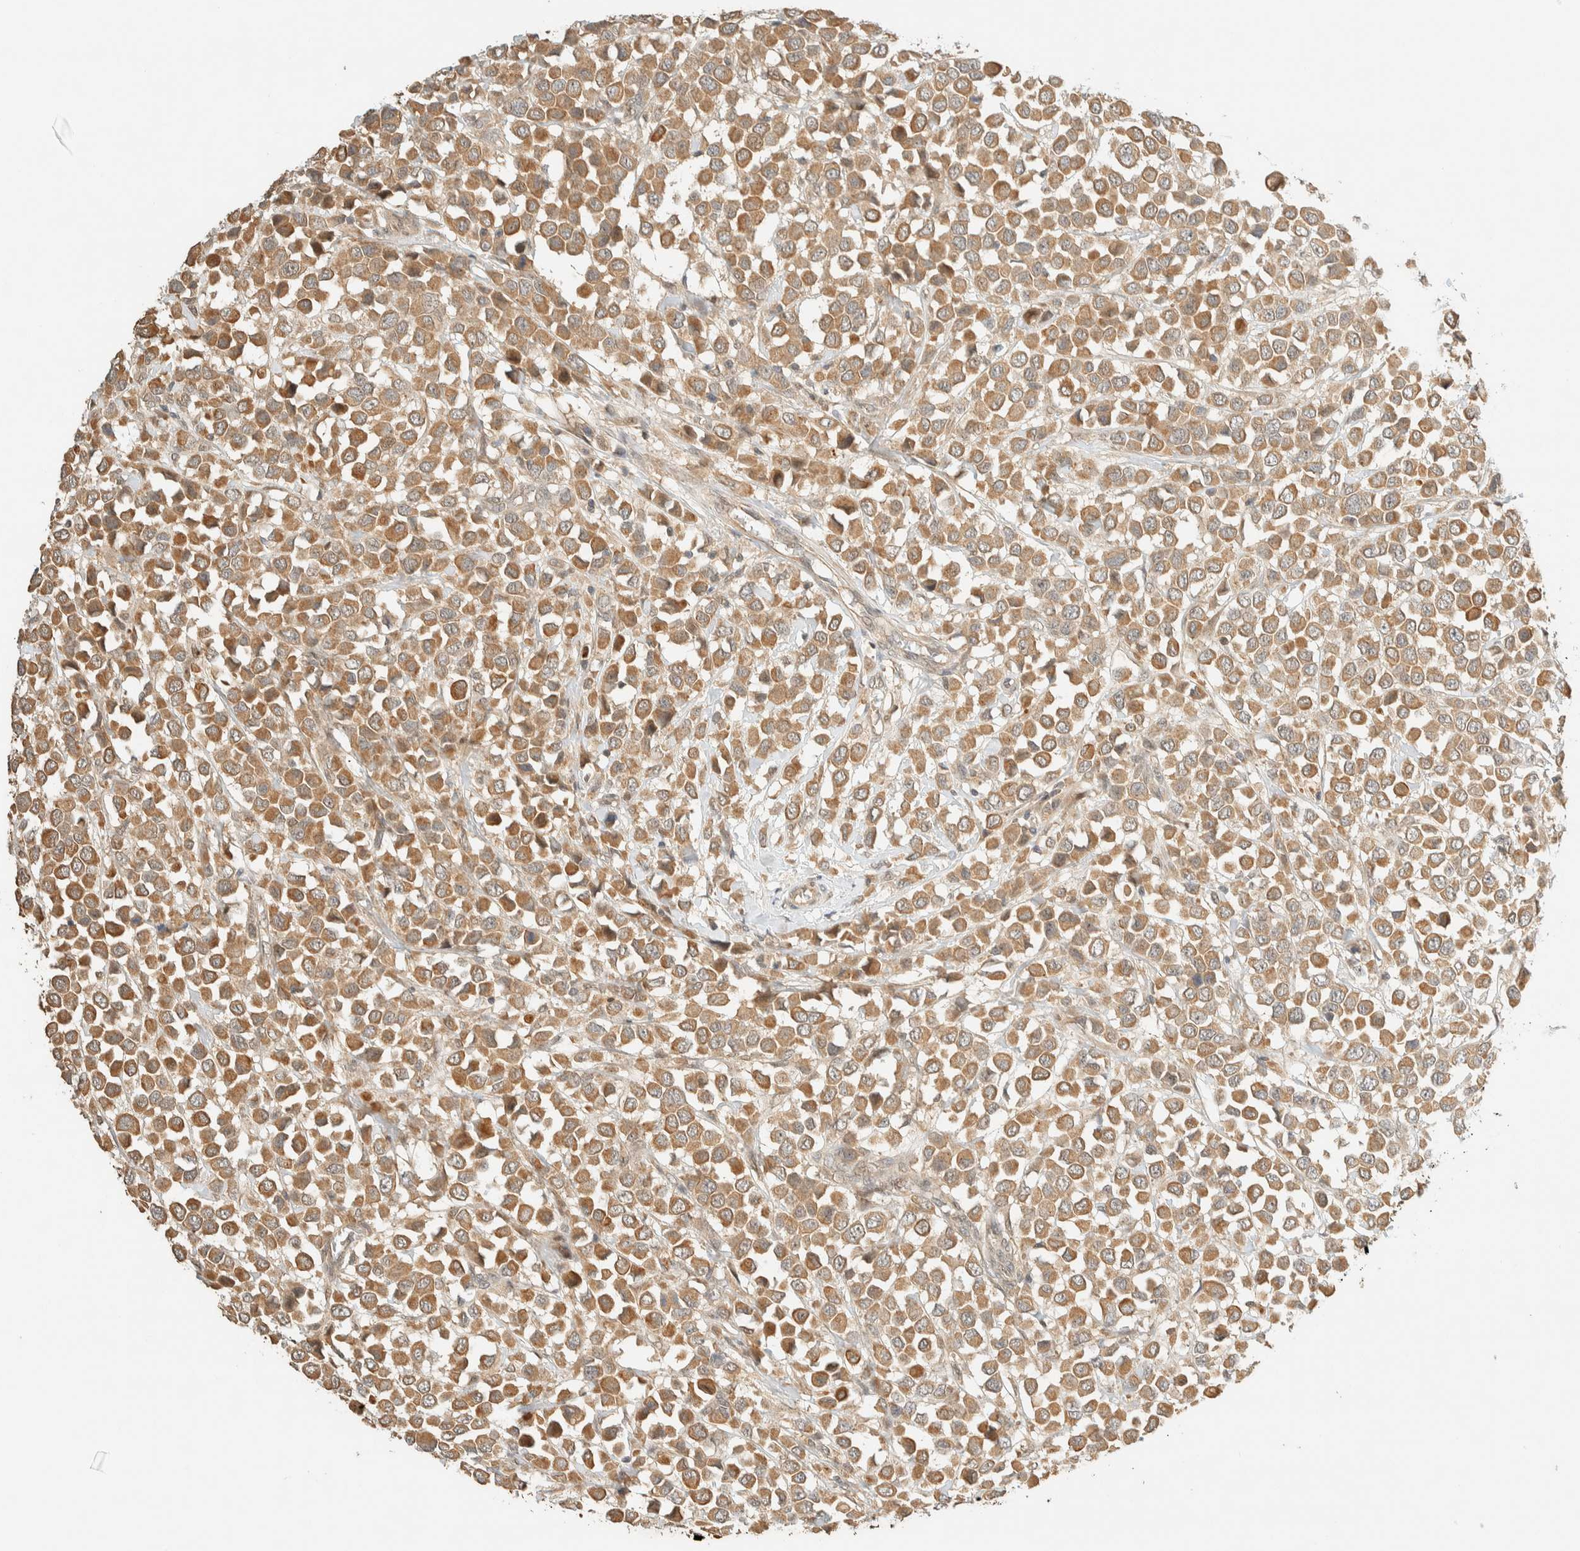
{"staining": {"intensity": "moderate", "quantity": ">75%", "location": "cytoplasmic/membranous"}, "tissue": "breast cancer", "cell_type": "Tumor cells", "image_type": "cancer", "snomed": [{"axis": "morphology", "description": "Duct carcinoma"}, {"axis": "topography", "description": "Breast"}], "caption": "Human invasive ductal carcinoma (breast) stained for a protein (brown) reveals moderate cytoplasmic/membranous positive positivity in about >75% of tumor cells.", "gene": "ZBTB34", "patient": {"sex": "female", "age": 61}}